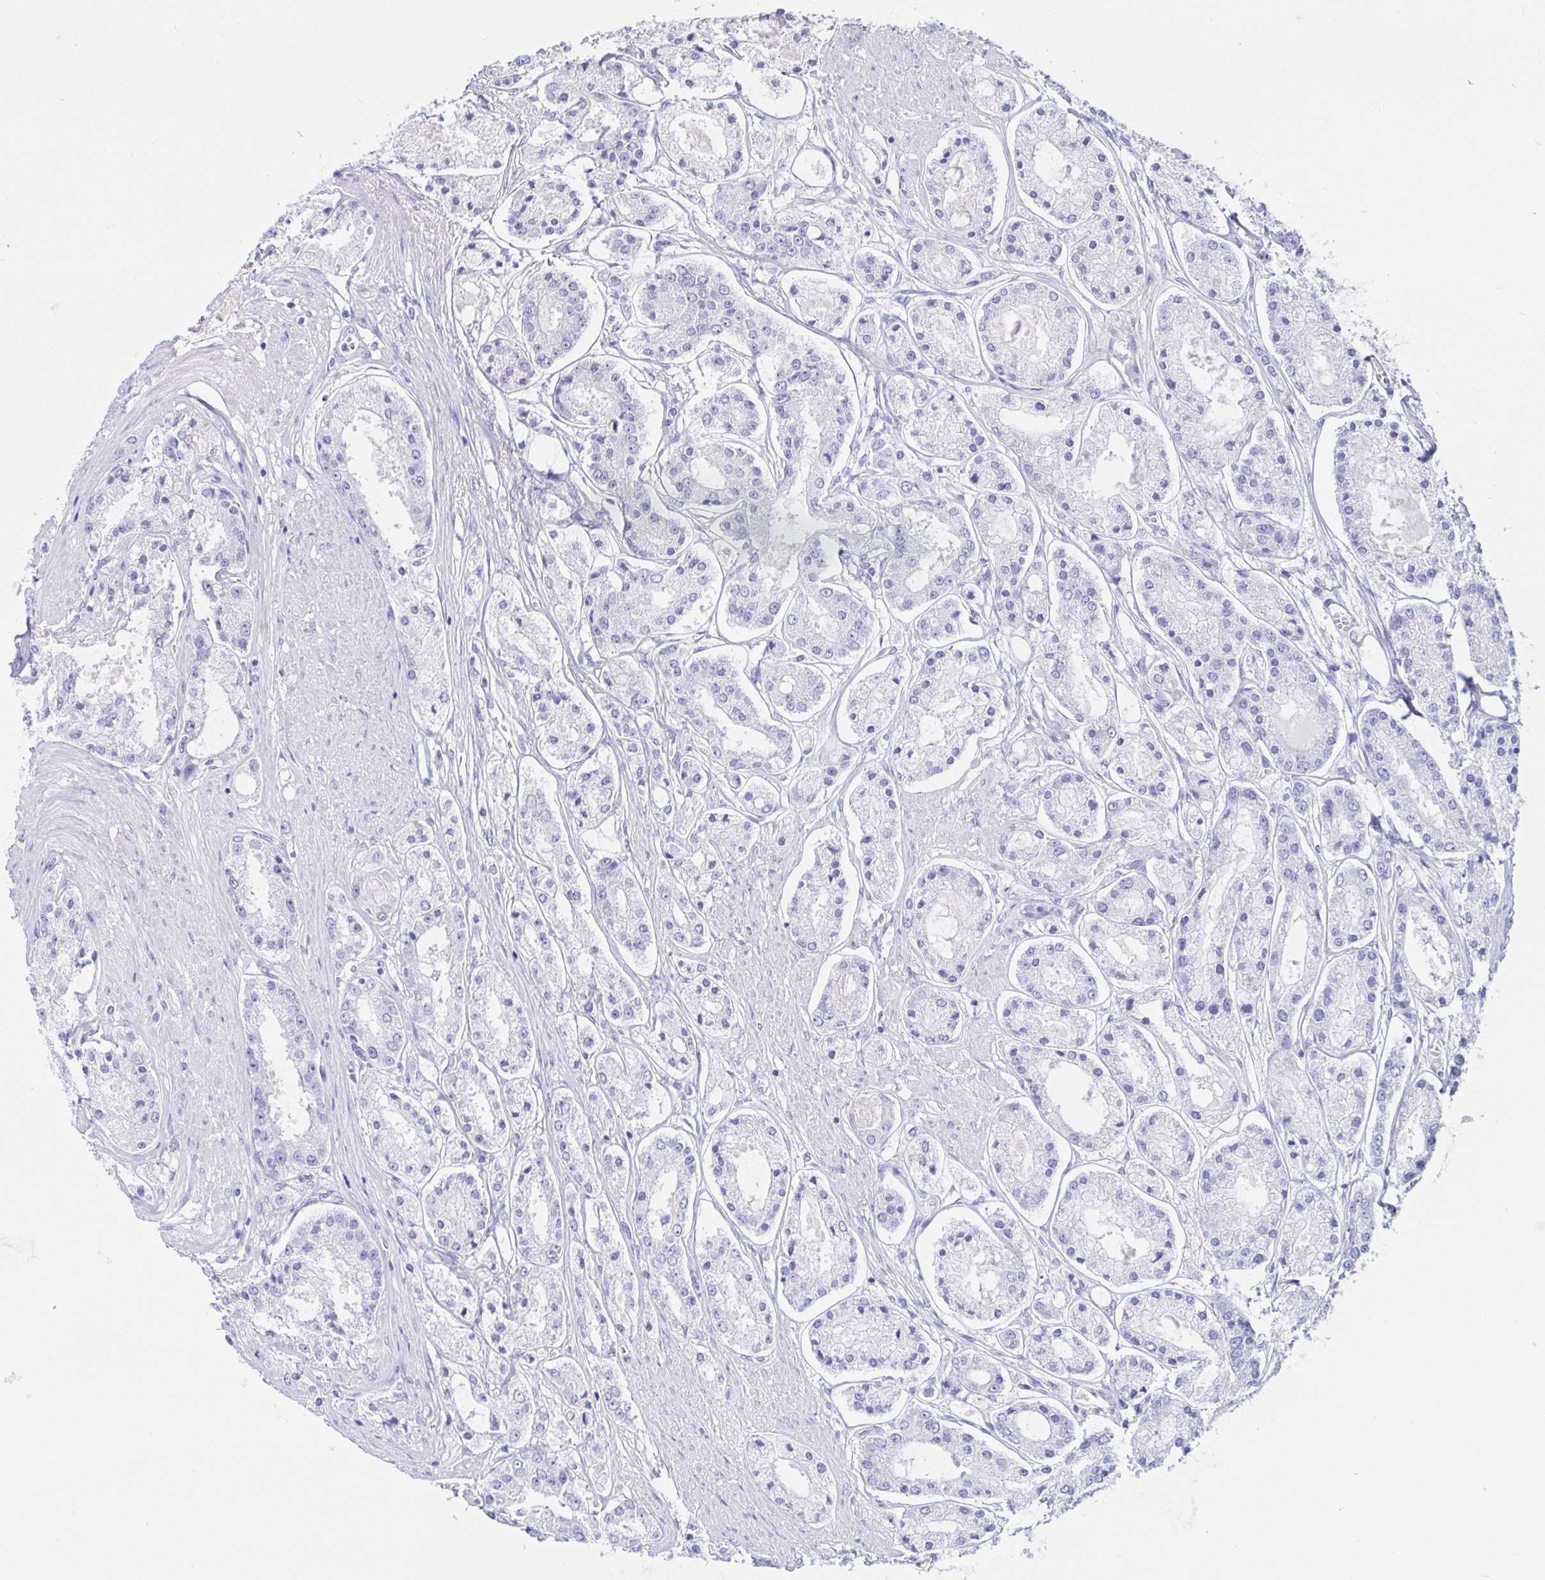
{"staining": {"intensity": "negative", "quantity": "none", "location": "none"}, "tissue": "prostate cancer", "cell_type": "Tumor cells", "image_type": "cancer", "snomed": [{"axis": "morphology", "description": "Adenocarcinoma, High grade"}, {"axis": "topography", "description": "Prostate"}], "caption": "Immunohistochemistry (IHC) image of neoplastic tissue: prostate cancer (adenocarcinoma (high-grade)) stained with DAB displays no significant protein expression in tumor cells.", "gene": "SAA4", "patient": {"sex": "male", "age": 66}}